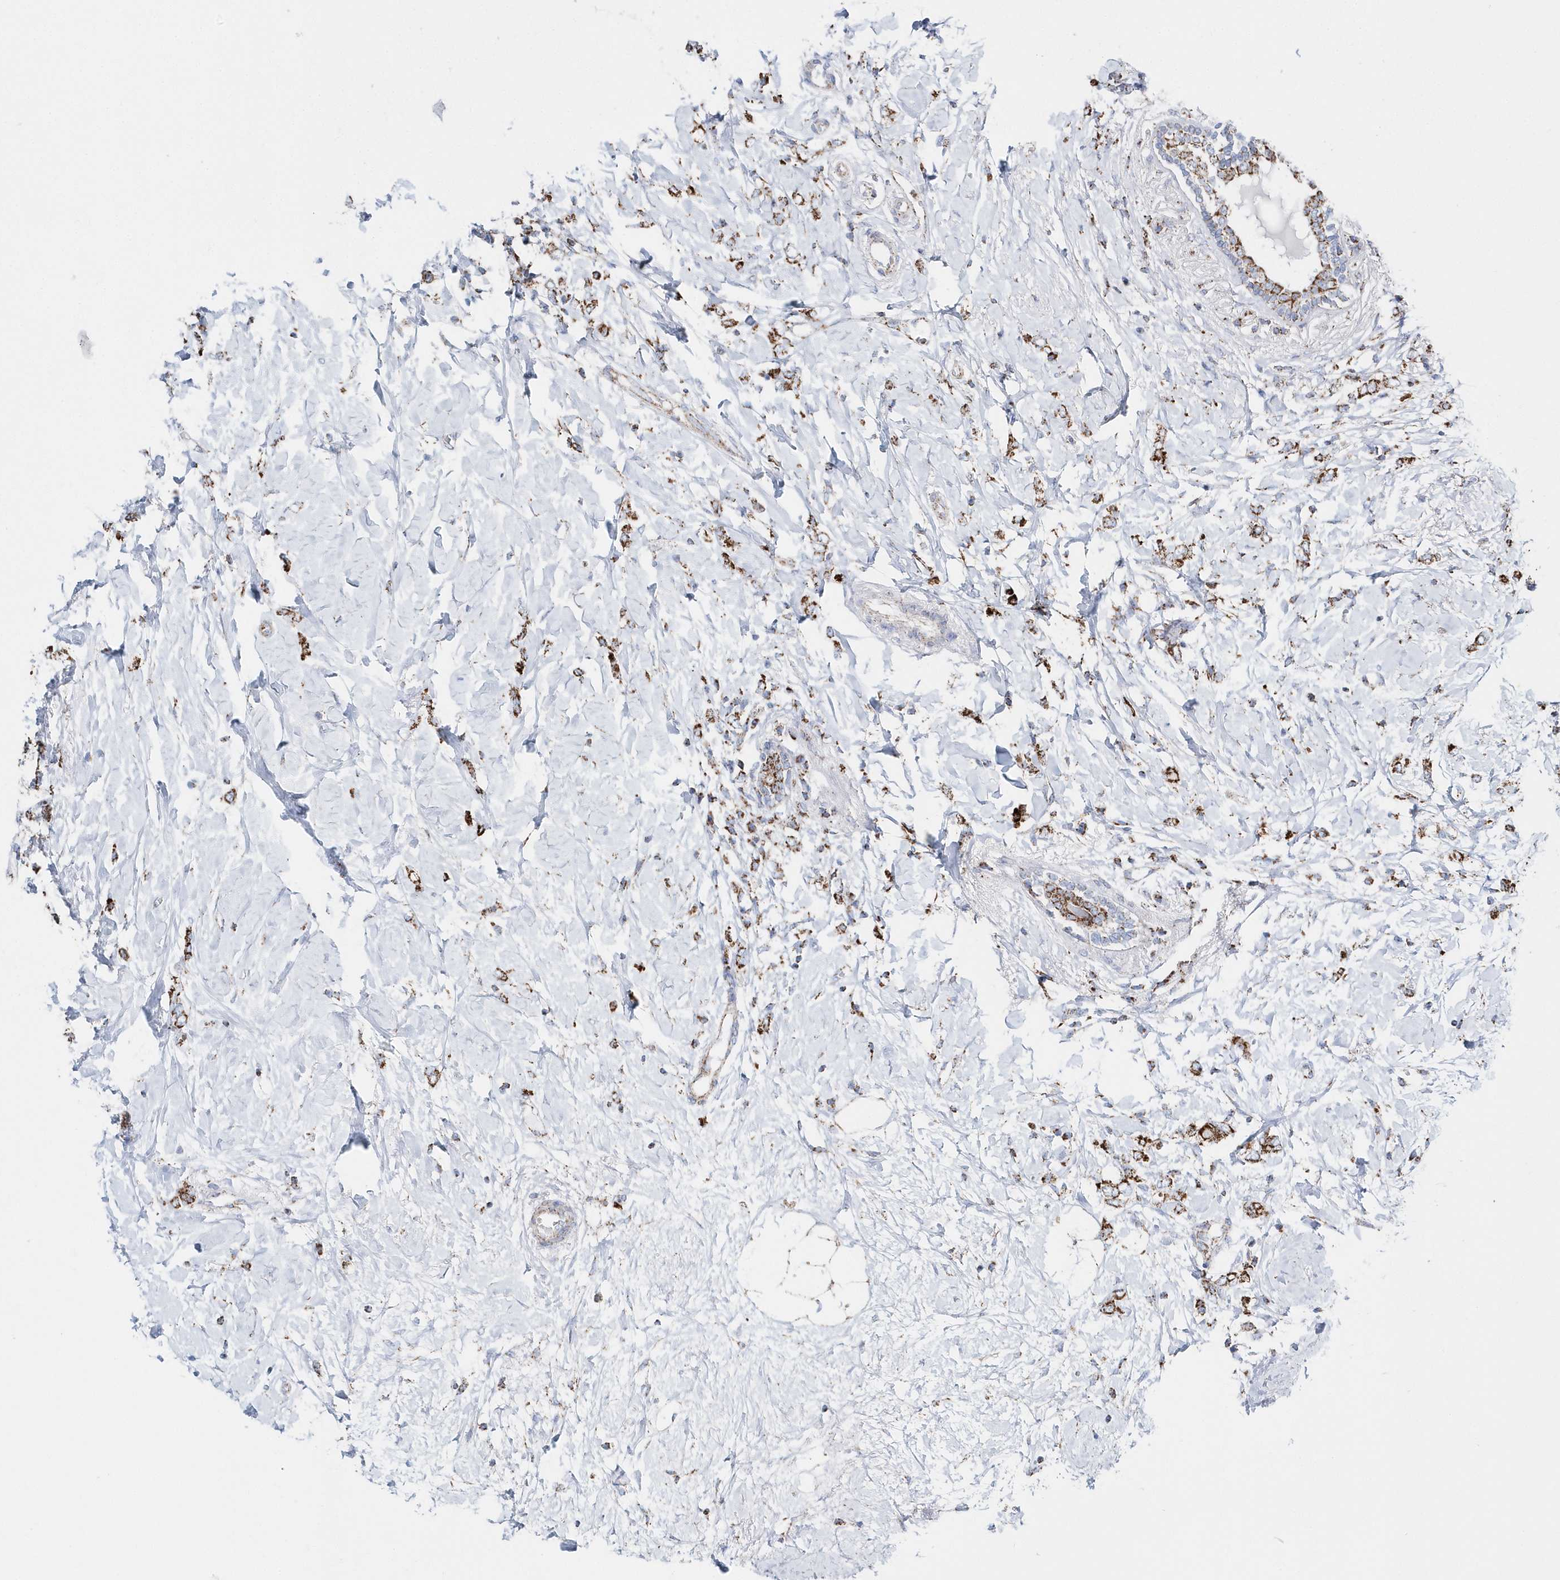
{"staining": {"intensity": "strong", "quantity": ">75%", "location": "cytoplasmic/membranous"}, "tissue": "breast cancer", "cell_type": "Tumor cells", "image_type": "cancer", "snomed": [{"axis": "morphology", "description": "Normal tissue, NOS"}, {"axis": "morphology", "description": "Lobular carcinoma"}, {"axis": "topography", "description": "Breast"}], "caption": "Approximately >75% of tumor cells in breast cancer reveal strong cytoplasmic/membranous protein staining as visualized by brown immunohistochemical staining.", "gene": "TMCO6", "patient": {"sex": "female", "age": 47}}